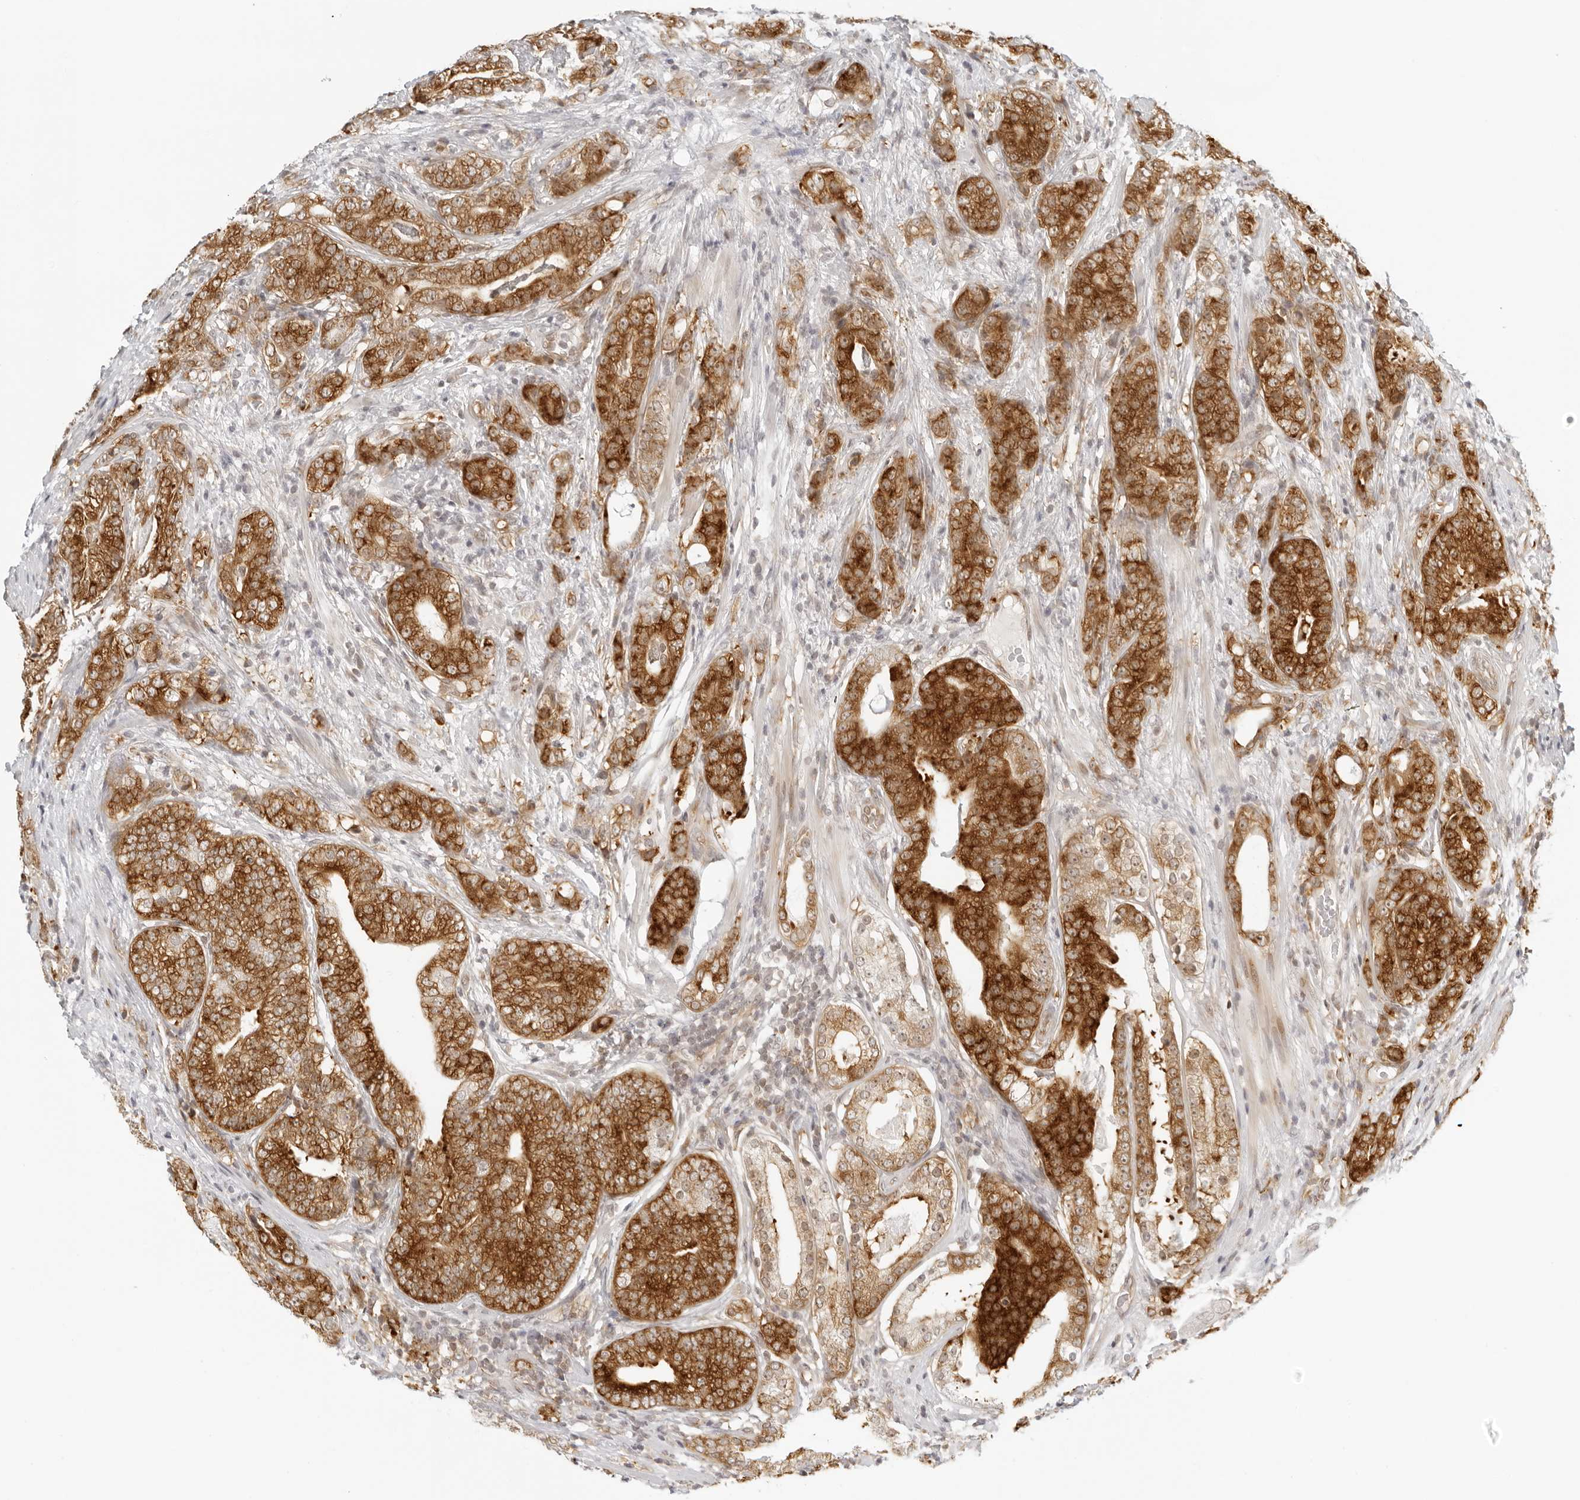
{"staining": {"intensity": "strong", "quantity": ">75%", "location": "cytoplasmic/membranous"}, "tissue": "prostate cancer", "cell_type": "Tumor cells", "image_type": "cancer", "snomed": [{"axis": "morphology", "description": "Adenocarcinoma, High grade"}, {"axis": "topography", "description": "Prostate"}], "caption": "Protein positivity by immunohistochemistry (IHC) reveals strong cytoplasmic/membranous positivity in approximately >75% of tumor cells in prostate cancer.", "gene": "EIF4G1", "patient": {"sex": "male", "age": 57}}